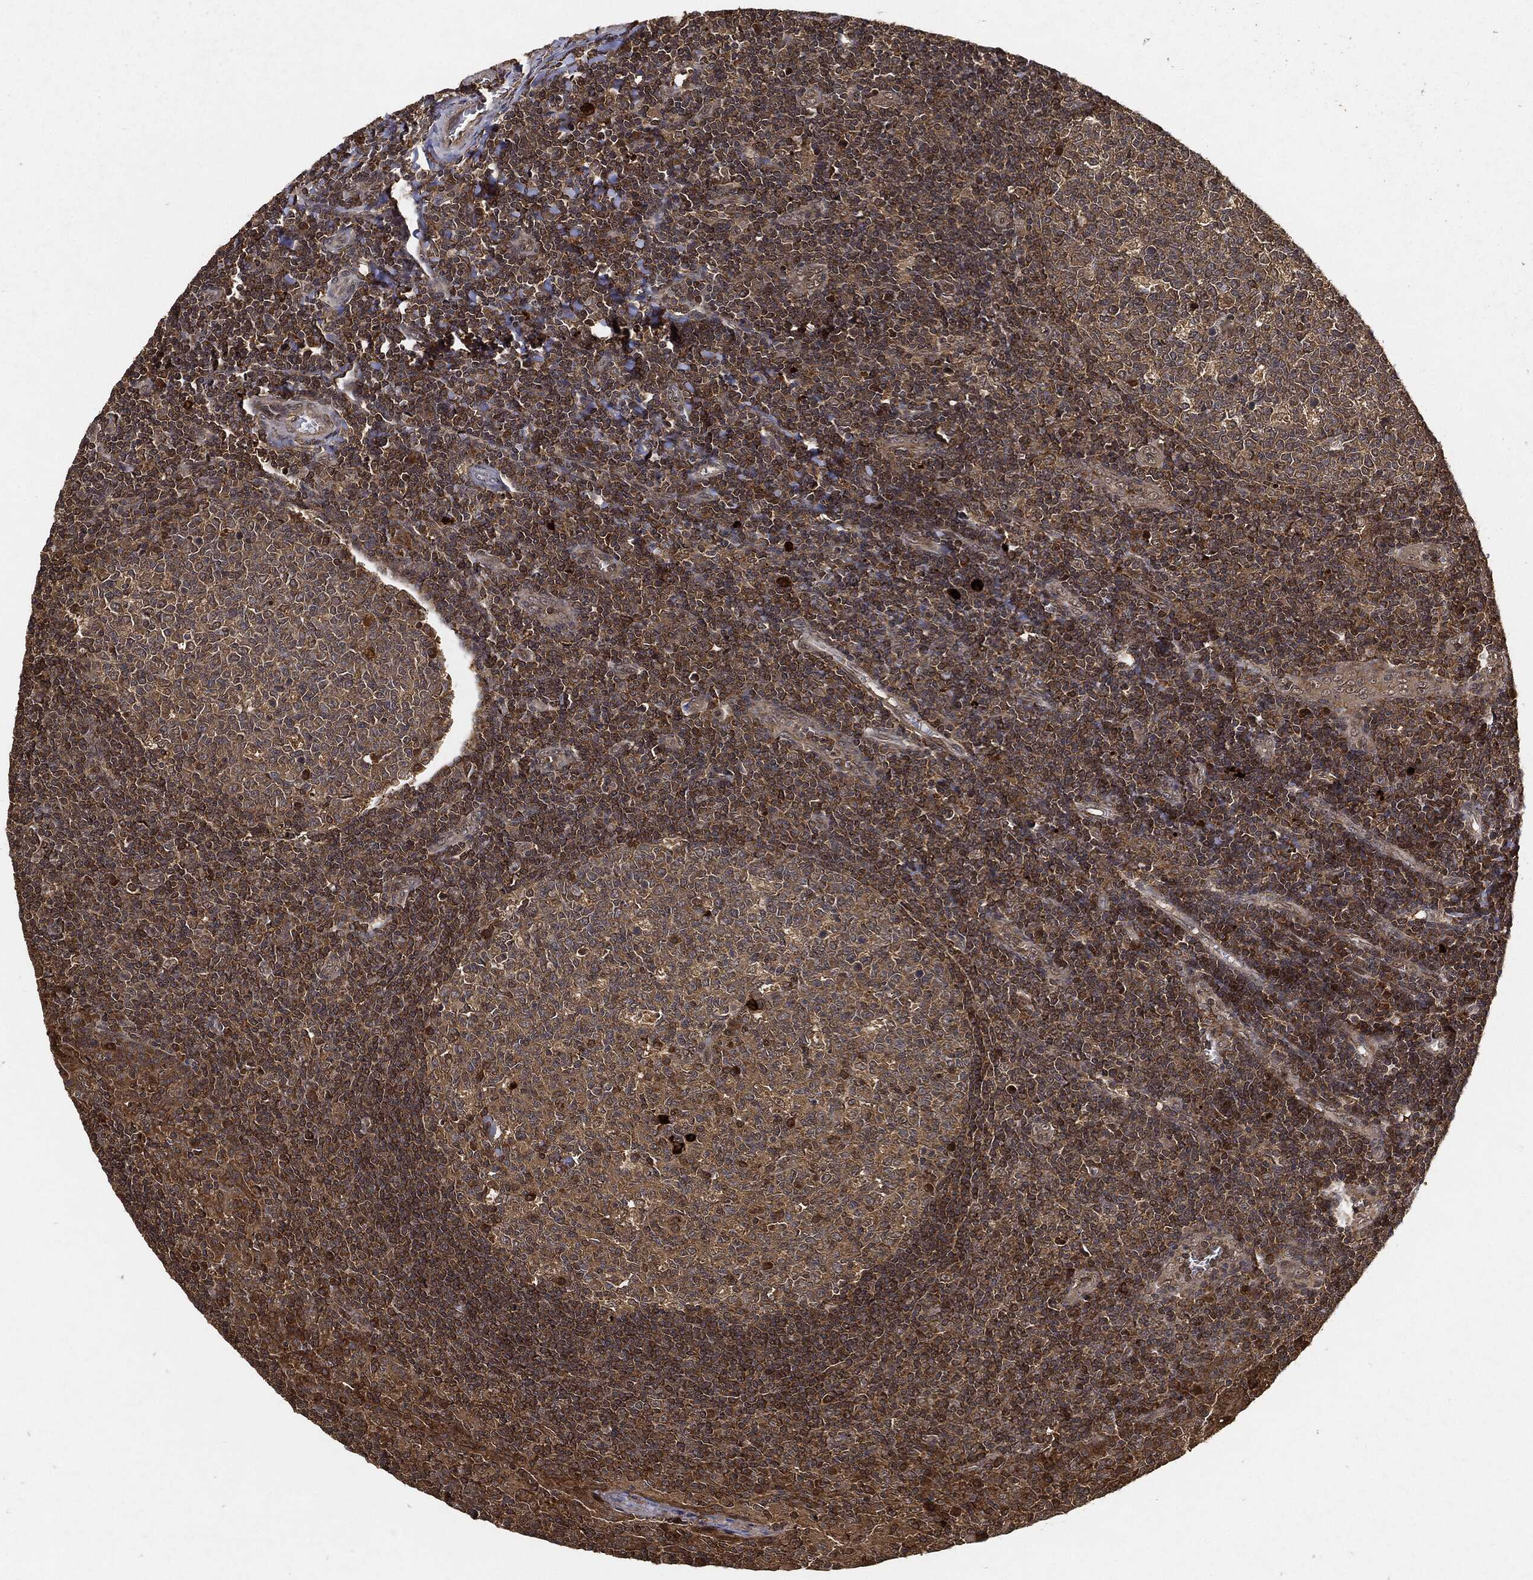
{"staining": {"intensity": "moderate", "quantity": "<25%", "location": "cytoplasmic/membranous"}, "tissue": "tonsil", "cell_type": "Germinal center cells", "image_type": "normal", "snomed": [{"axis": "morphology", "description": "Normal tissue, NOS"}, {"axis": "topography", "description": "Tonsil"}], "caption": "Moderate cytoplasmic/membranous expression for a protein is identified in approximately <25% of germinal center cells of normal tonsil using immunohistochemistry.", "gene": "ZNF226", "patient": {"sex": "female", "age": 13}}